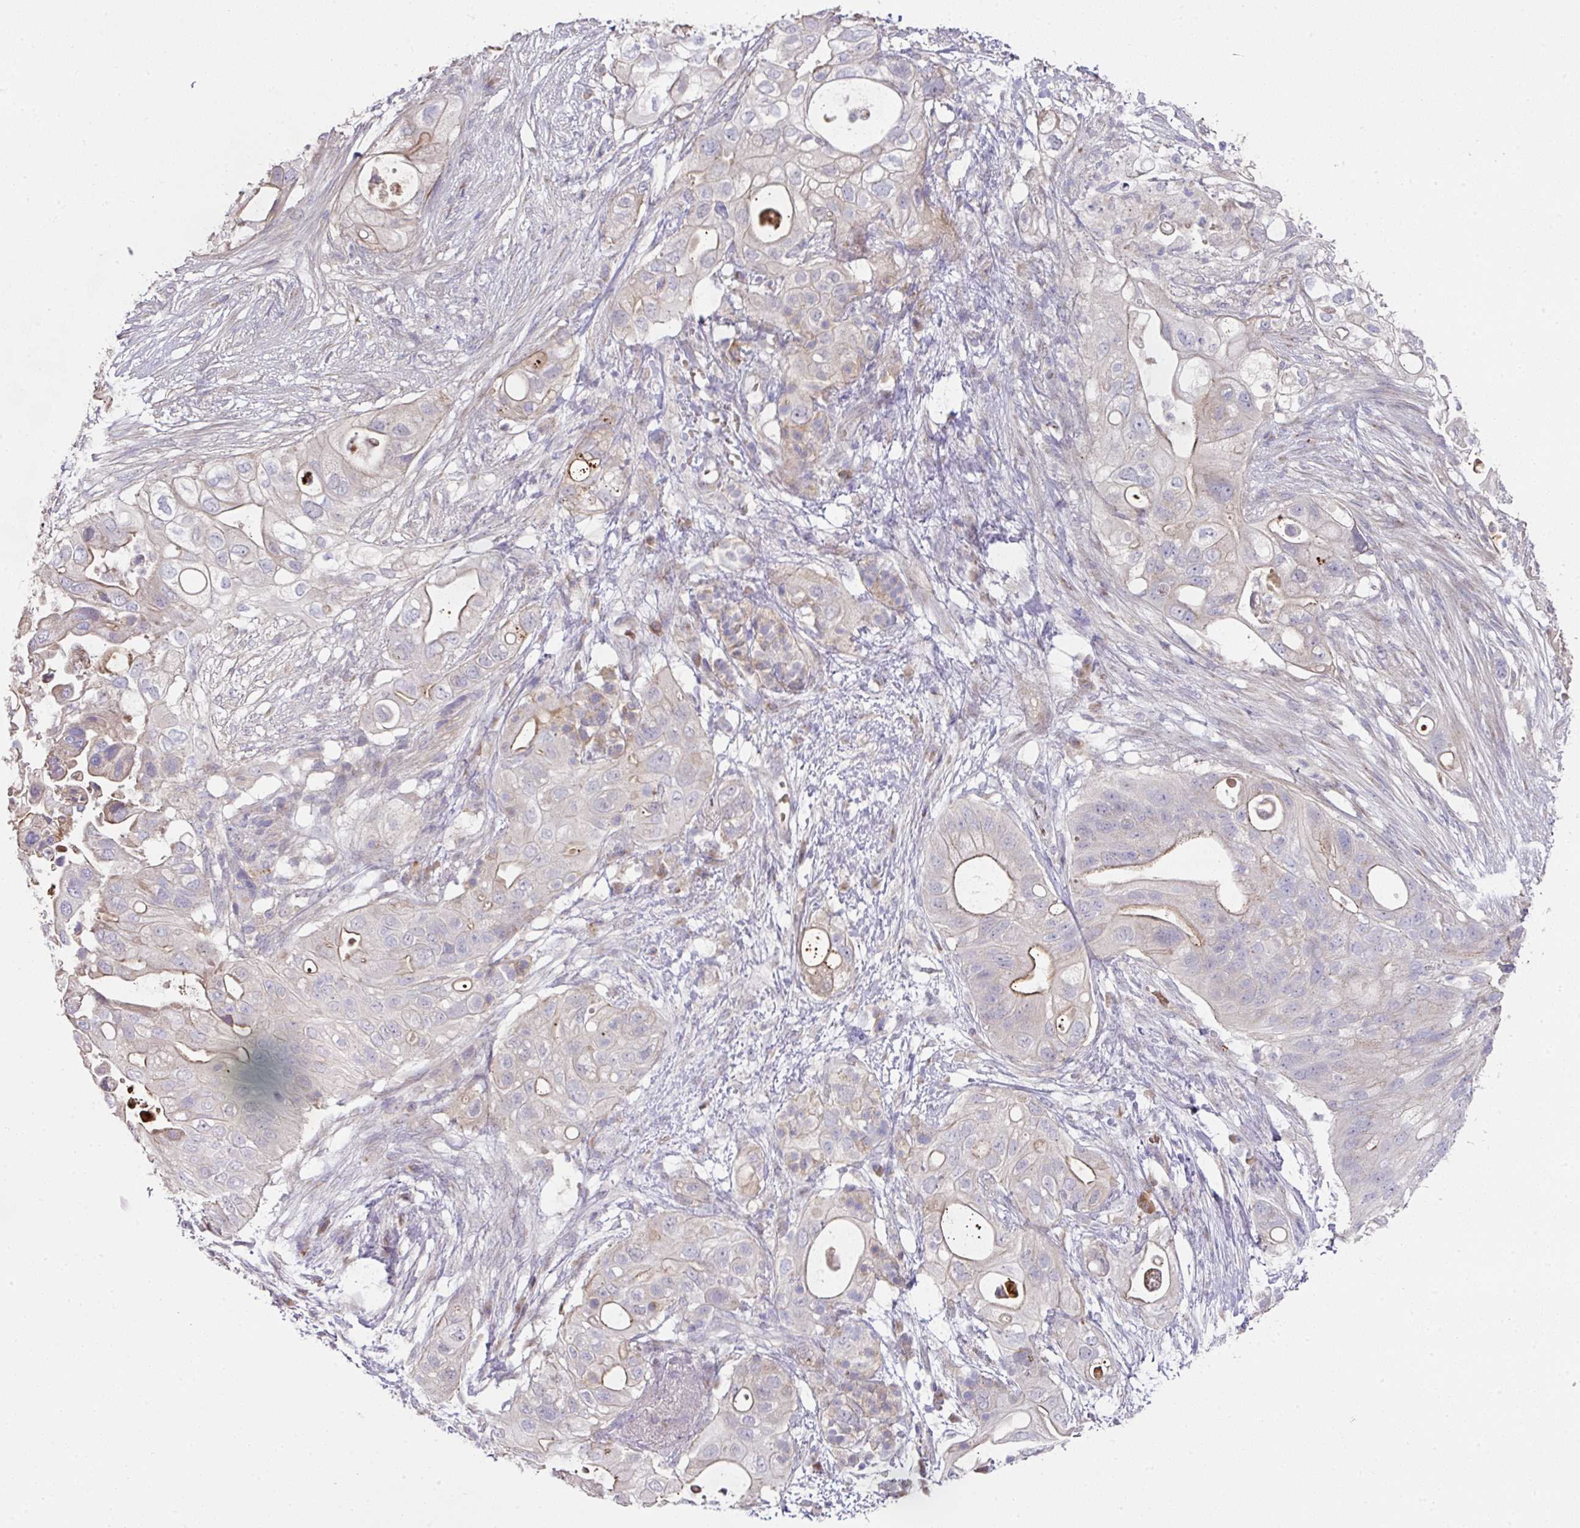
{"staining": {"intensity": "moderate", "quantity": "<25%", "location": "cytoplasmic/membranous"}, "tissue": "pancreatic cancer", "cell_type": "Tumor cells", "image_type": "cancer", "snomed": [{"axis": "morphology", "description": "Adenocarcinoma, NOS"}, {"axis": "topography", "description": "Pancreas"}], "caption": "High-magnification brightfield microscopy of pancreatic cancer (adenocarcinoma) stained with DAB (brown) and counterstained with hematoxylin (blue). tumor cells exhibit moderate cytoplasmic/membranous expression is identified in approximately<25% of cells.", "gene": "TARM1", "patient": {"sex": "female", "age": 72}}